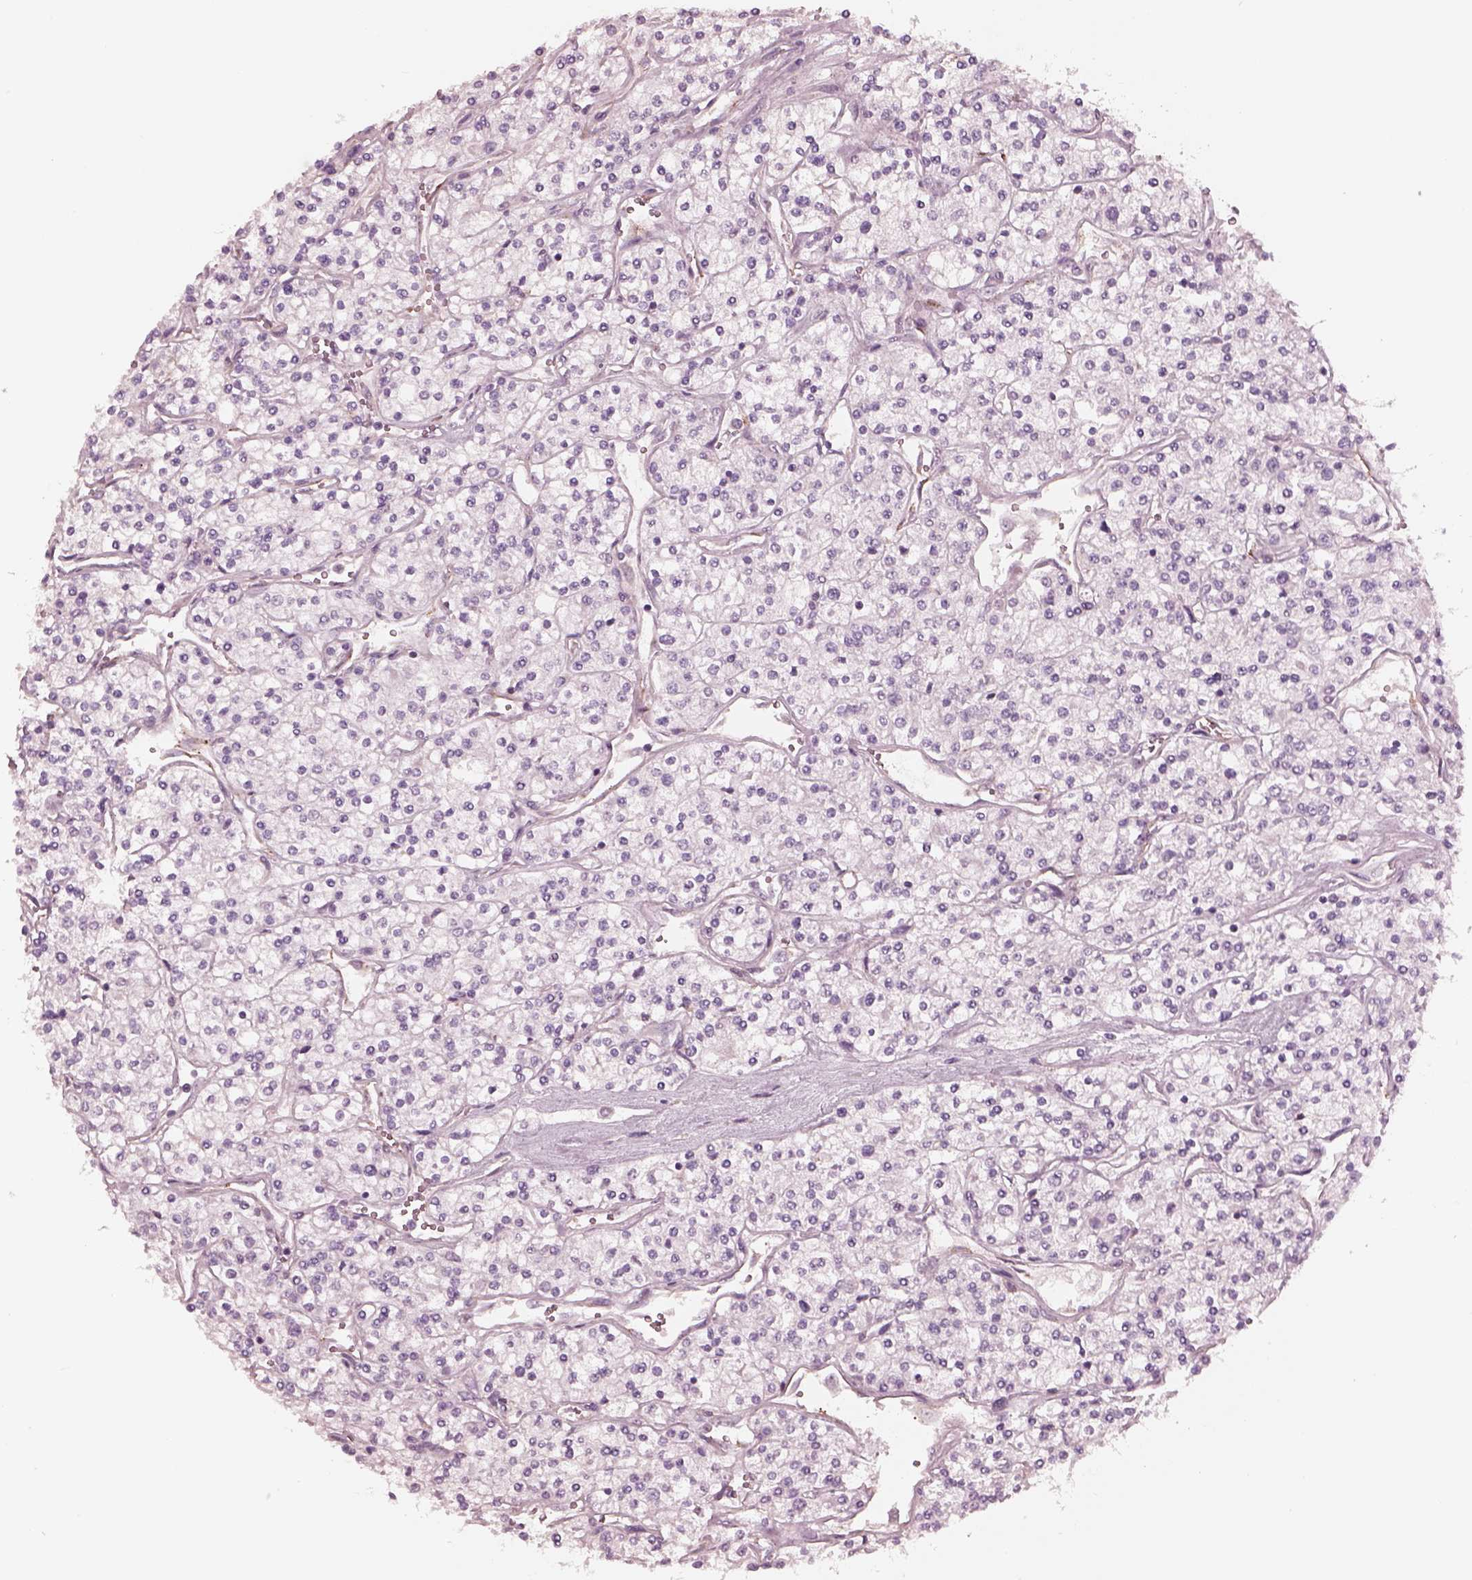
{"staining": {"intensity": "negative", "quantity": "none", "location": "none"}, "tissue": "renal cancer", "cell_type": "Tumor cells", "image_type": "cancer", "snomed": [{"axis": "morphology", "description": "Adenocarcinoma, NOS"}, {"axis": "topography", "description": "Kidney"}], "caption": "An immunohistochemistry image of adenocarcinoma (renal) is shown. There is no staining in tumor cells of adenocarcinoma (renal).", "gene": "CADM2", "patient": {"sex": "male", "age": 80}}